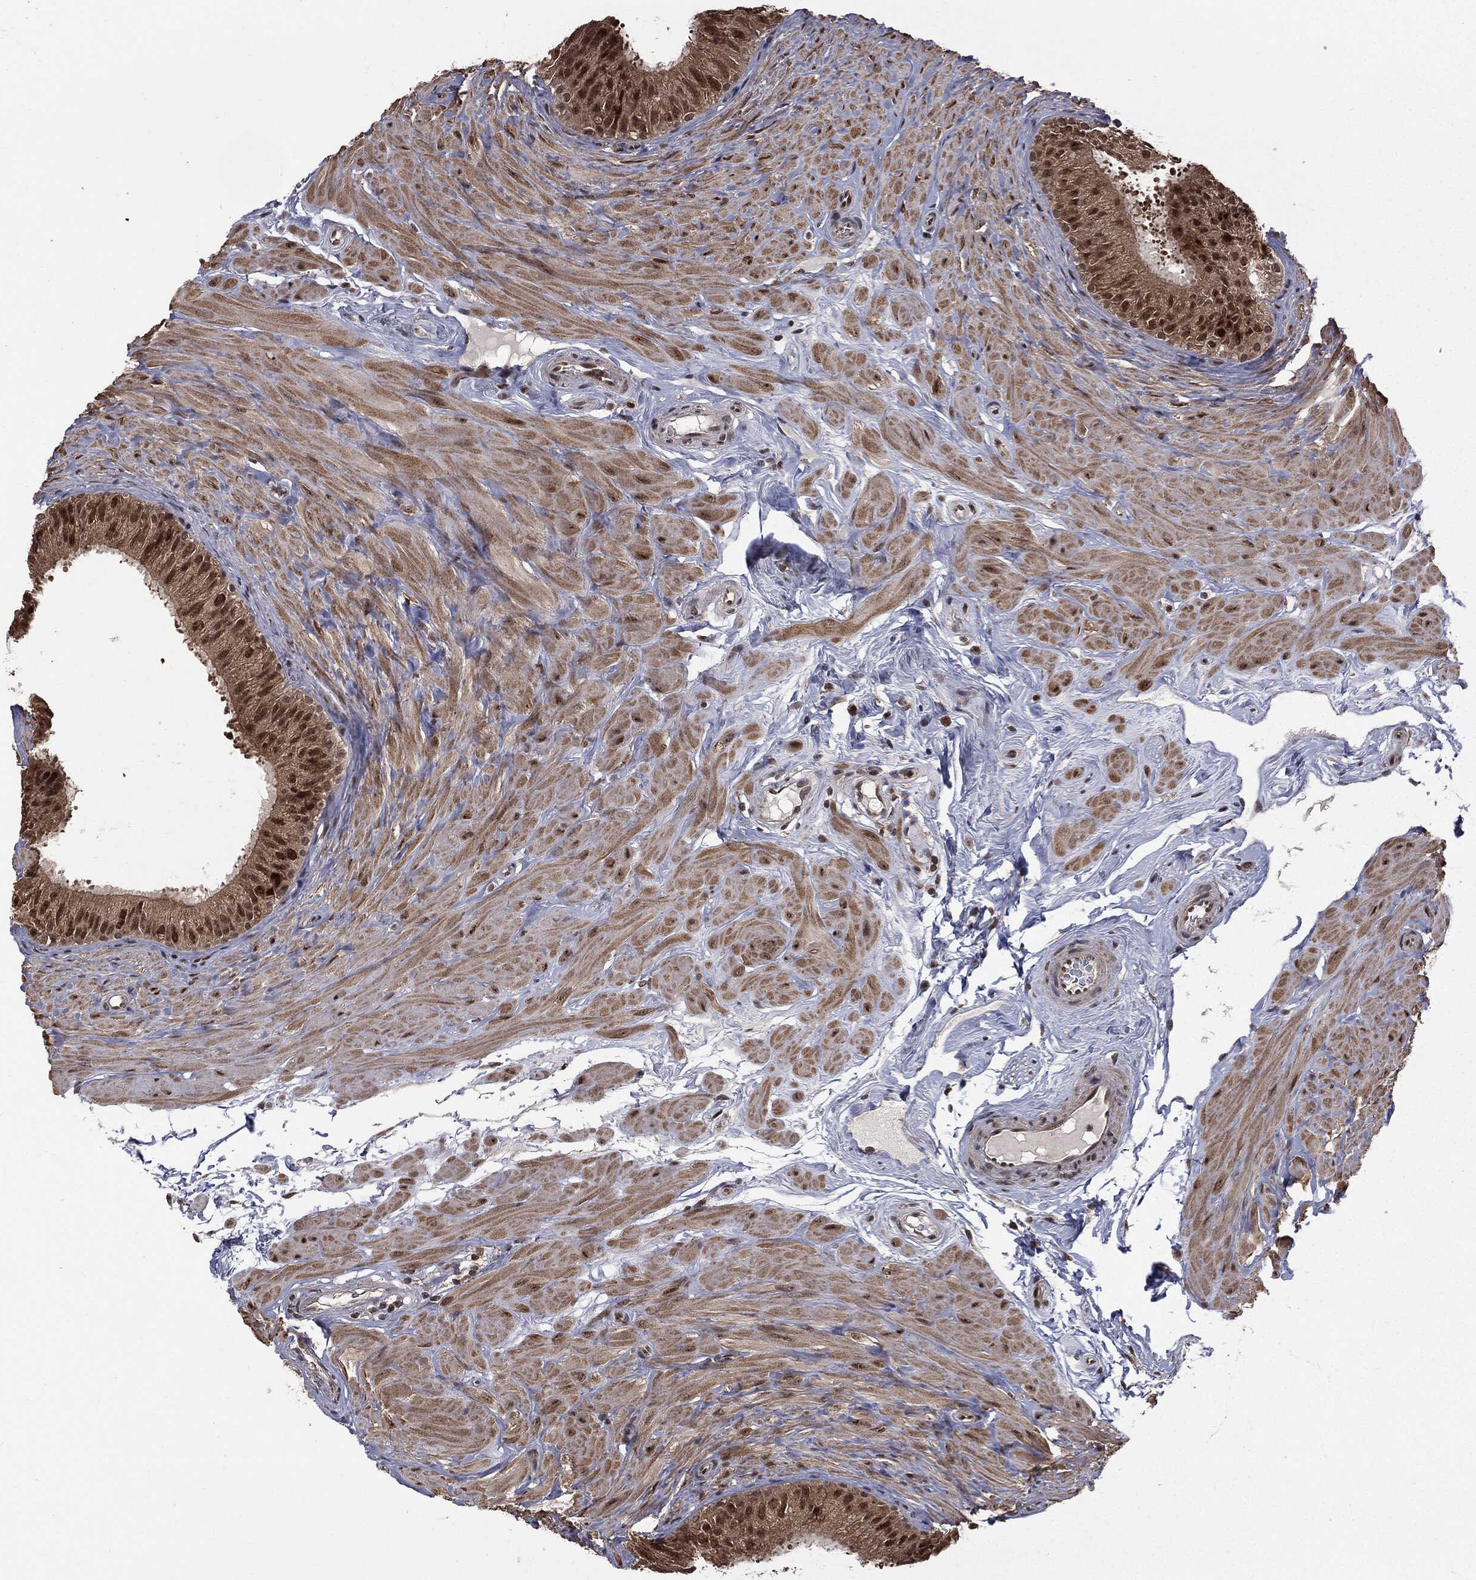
{"staining": {"intensity": "strong", "quantity": ">75%", "location": "nuclear"}, "tissue": "epididymis", "cell_type": "Glandular cells", "image_type": "normal", "snomed": [{"axis": "morphology", "description": "Normal tissue, NOS"}, {"axis": "topography", "description": "Epididymis"}], "caption": "Brown immunohistochemical staining in unremarkable epididymis displays strong nuclear positivity in approximately >75% of glandular cells. (DAB (3,3'-diaminobenzidine) = brown stain, brightfield microscopy at high magnification).", "gene": "JMJD6", "patient": {"sex": "male", "age": 34}}